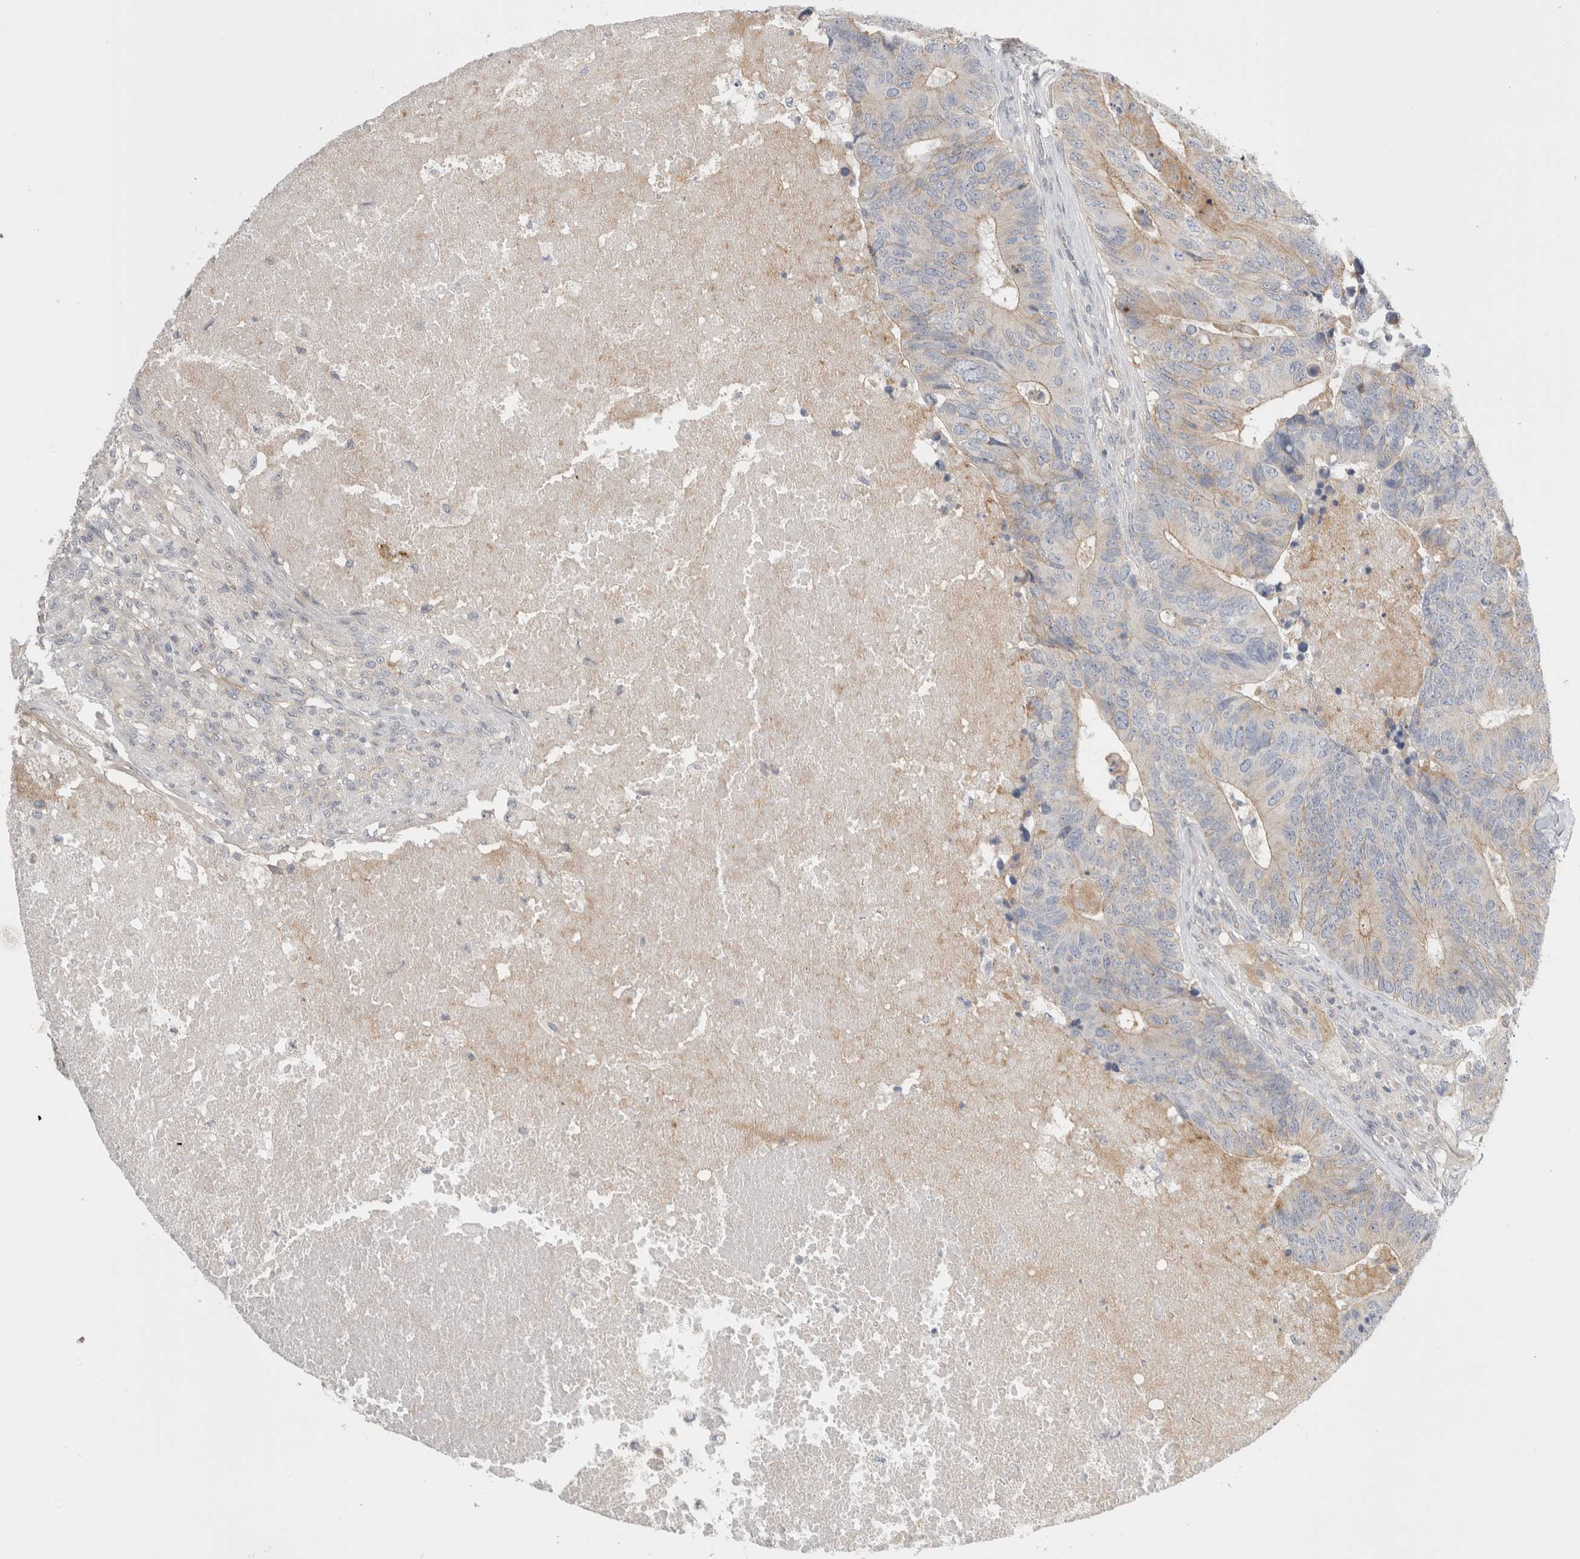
{"staining": {"intensity": "weak", "quantity": "25%-75%", "location": "cytoplasmic/membranous"}, "tissue": "colorectal cancer", "cell_type": "Tumor cells", "image_type": "cancer", "snomed": [{"axis": "morphology", "description": "Adenocarcinoma, NOS"}, {"axis": "topography", "description": "Colon"}], "caption": "This image reveals IHC staining of human colorectal cancer (adenocarcinoma), with low weak cytoplasmic/membranous expression in approximately 25%-75% of tumor cells.", "gene": "VANGL1", "patient": {"sex": "female", "age": 67}}